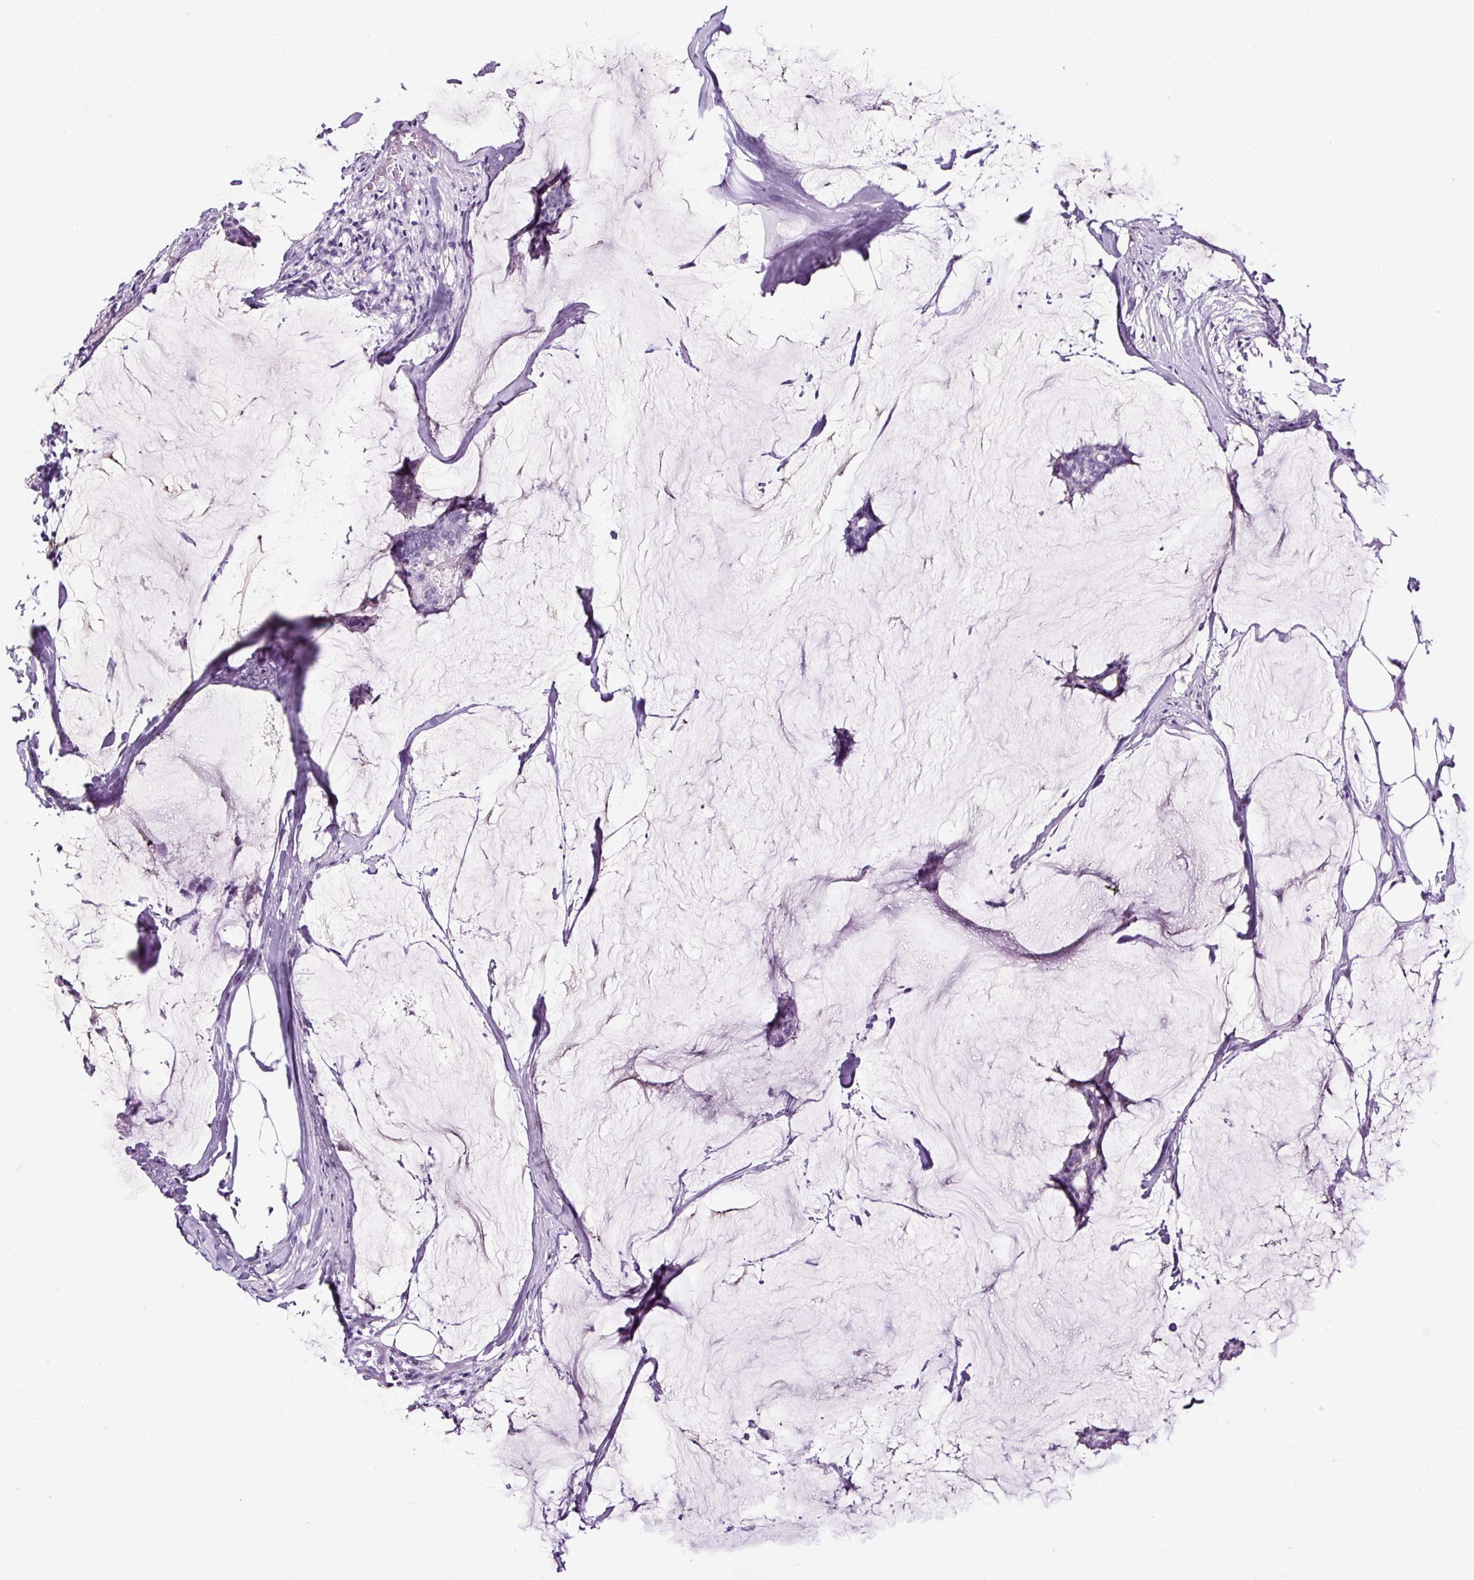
{"staining": {"intensity": "negative", "quantity": "none", "location": "none"}, "tissue": "breast cancer", "cell_type": "Tumor cells", "image_type": "cancer", "snomed": [{"axis": "morphology", "description": "Duct carcinoma"}, {"axis": "topography", "description": "Breast"}], "caption": "Tumor cells are negative for protein expression in human intraductal carcinoma (breast).", "gene": "SLC7A8", "patient": {"sex": "female", "age": 93}}